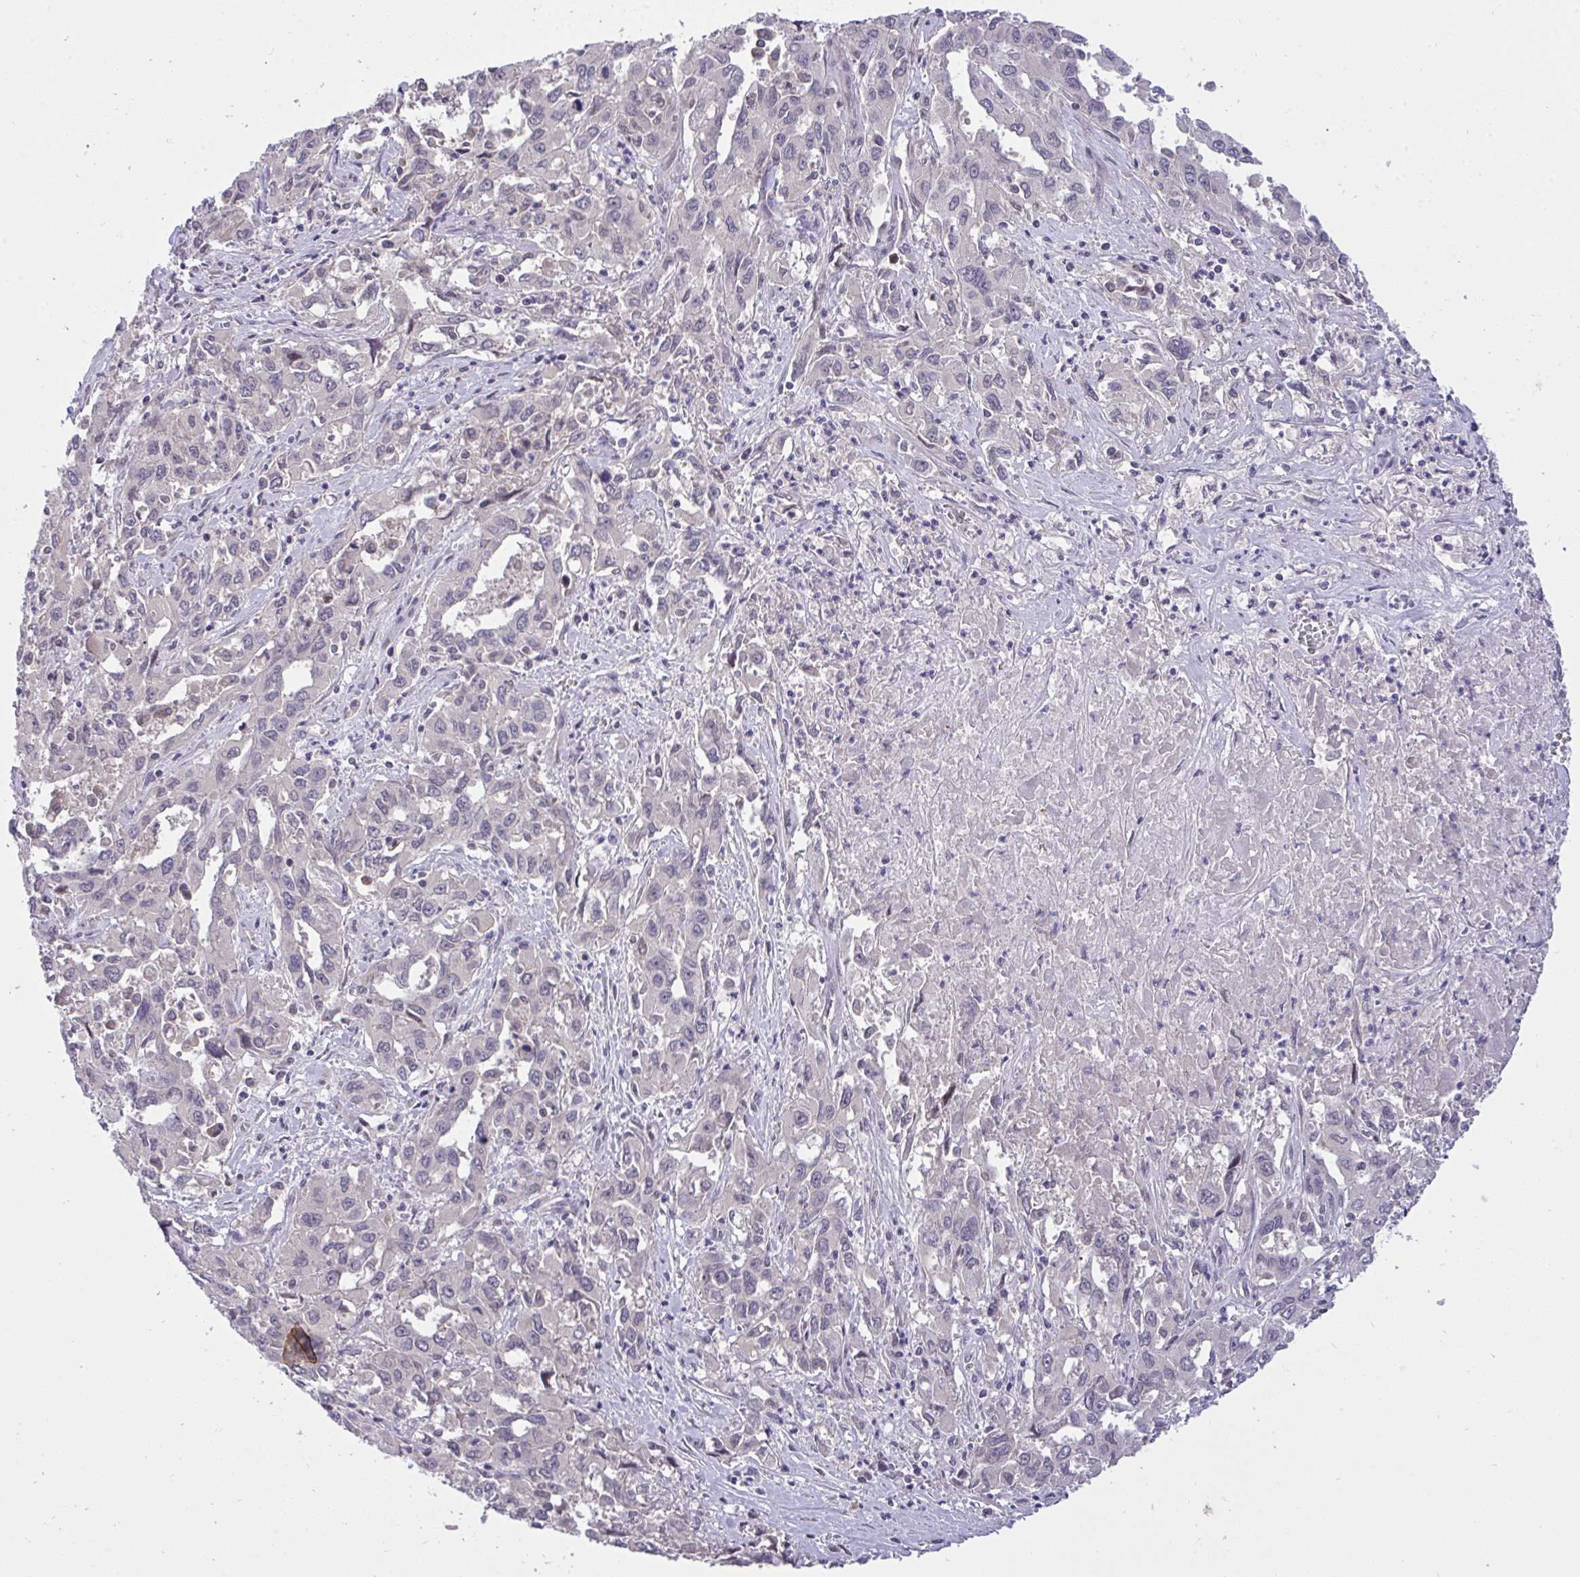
{"staining": {"intensity": "negative", "quantity": "none", "location": "none"}, "tissue": "liver cancer", "cell_type": "Tumor cells", "image_type": "cancer", "snomed": [{"axis": "morphology", "description": "Carcinoma, Hepatocellular, NOS"}, {"axis": "topography", "description": "Liver"}], "caption": "DAB immunohistochemical staining of liver cancer exhibits no significant expression in tumor cells.", "gene": "C19orf54", "patient": {"sex": "male", "age": 63}}